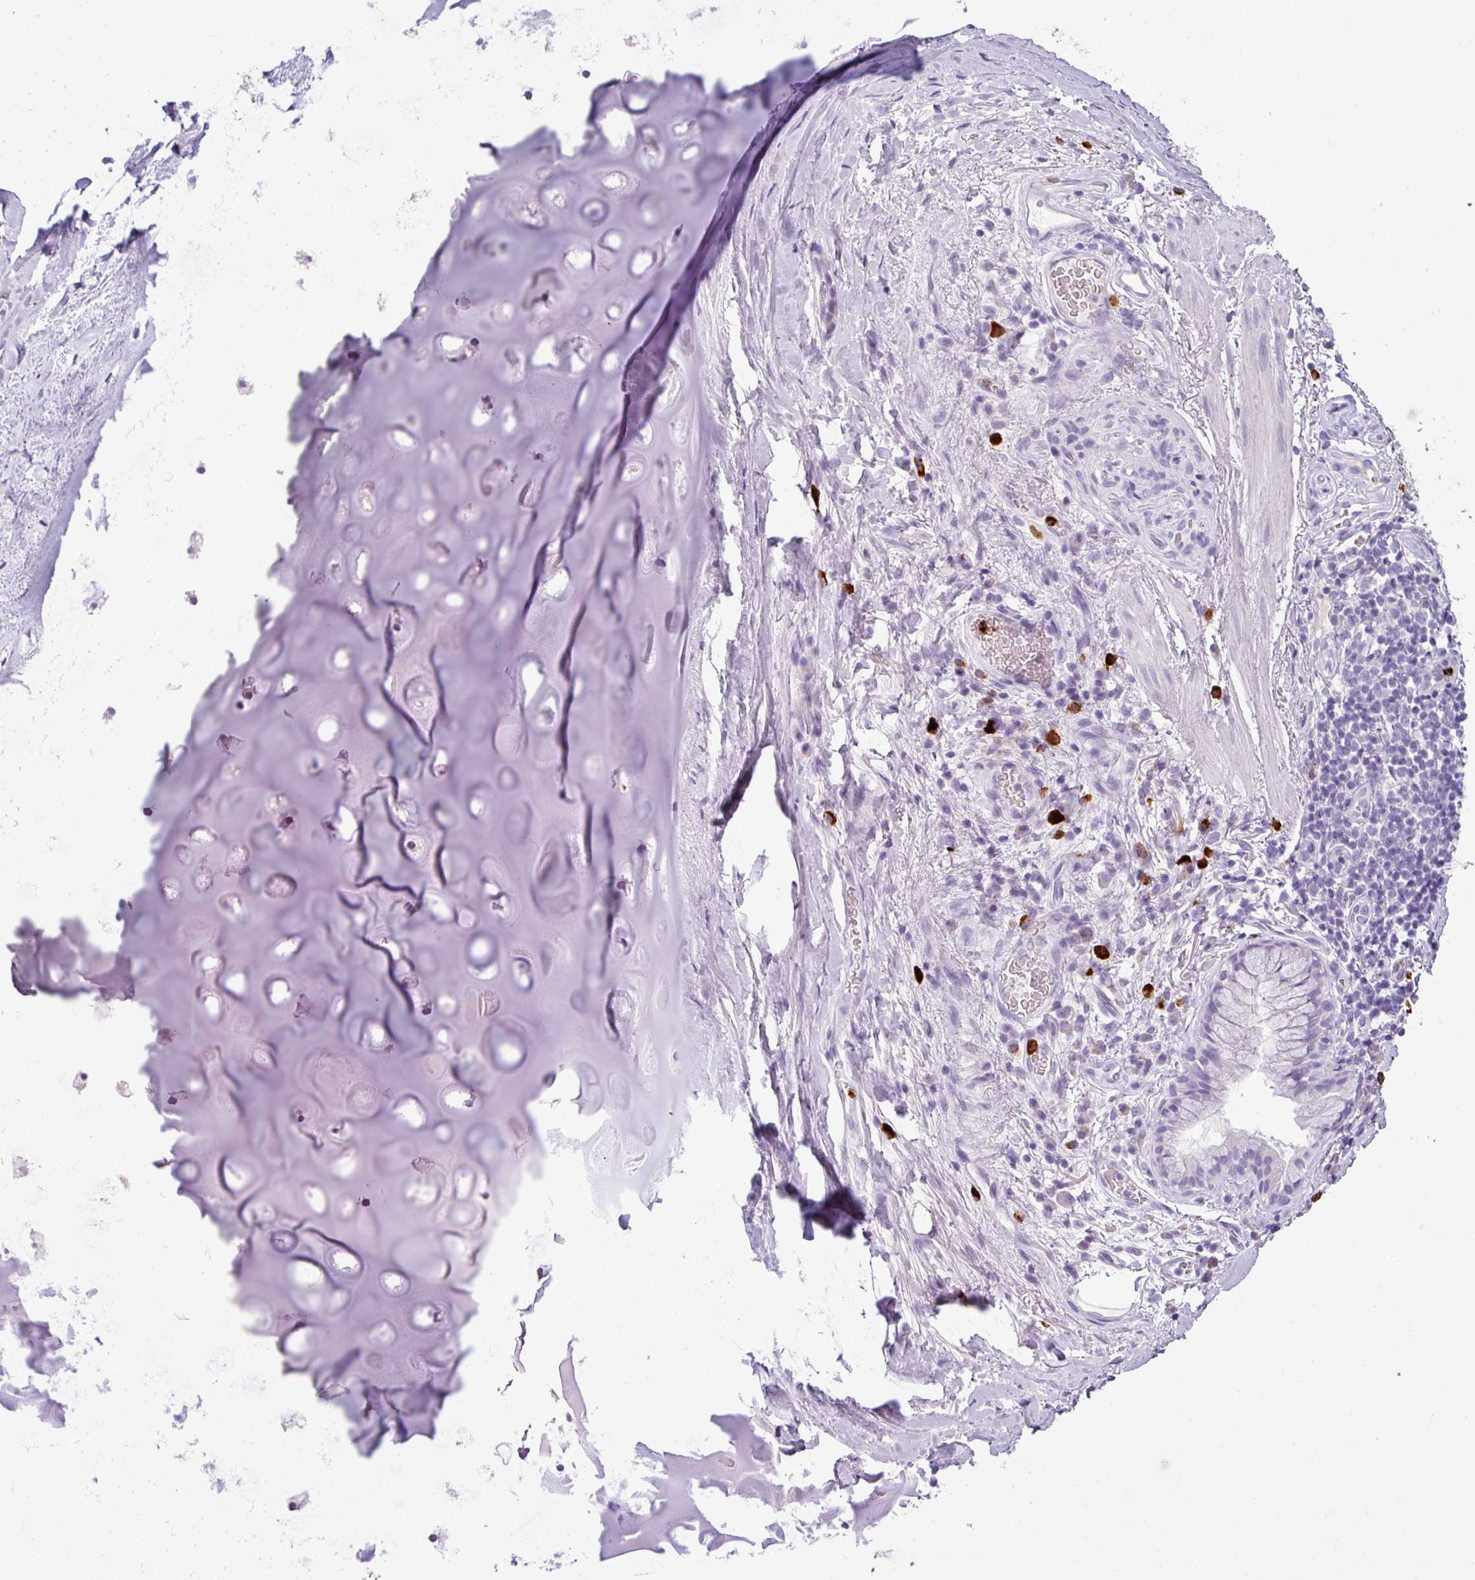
{"staining": {"intensity": "negative", "quantity": "none", "location": "none"}, "tissue": "soft tissue", "cell_type": "Chondrocytes", "image_type": "normal", "snomed": [{"axis": "morphology", "description": "Normal tissue, NOS"}, {"axis": "topography", "description": "Cartilage tissue"}, {"axis": "topography", "description": "Bronchus"}], "caption": "Immunohistochemistry image of benign soft tissue: human soft tissue stained with DAB (3,3'-diaminobenzidine) shows no significant protein expression in chondrocytes.", "gene": "CTSG", "patient": {"sex": "male", "age": 58}}